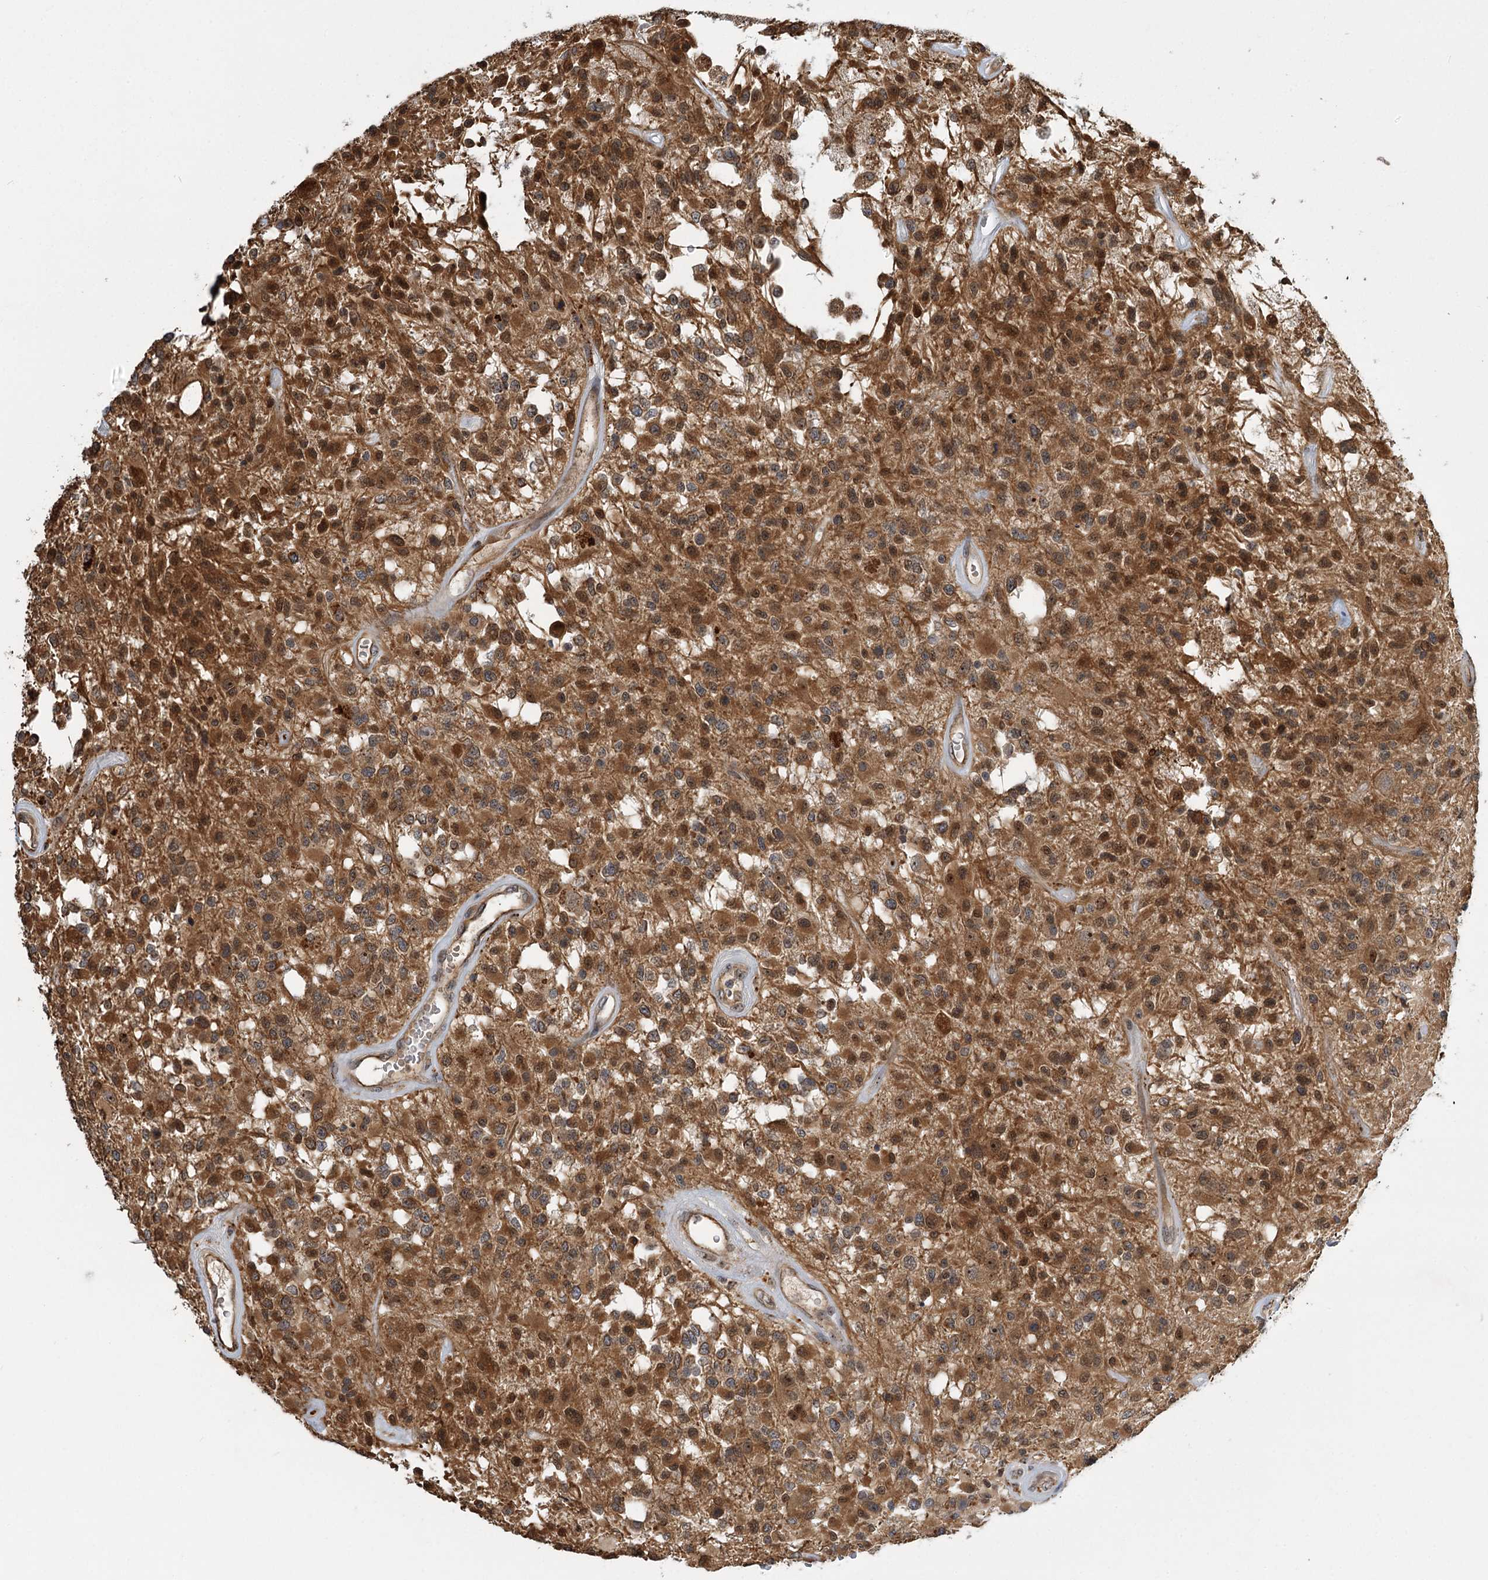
{"staining": {"intensity": "moderate", "quantity": ">75%", "location": "cytoplasmic/membranous,nuclear"}, "tissue": "glioma", "cell_type": "Tumor cells", "image_type": "cancer", "snomed": [{"axis": "morphology", "description": "Glioma, malignant, High grade"}, {"axis": "morphology", "description": "Glioblastoma, NOS"}, {"axis": "topography", "description": "Brain"}], "caption": "Glioma tissue demonstrates moderate cytoplasmic/membranous and nuclear expression in about >75% of tumor cells", "gene": "SERGEF", "patient": {"sex": "male", "age": 60}}